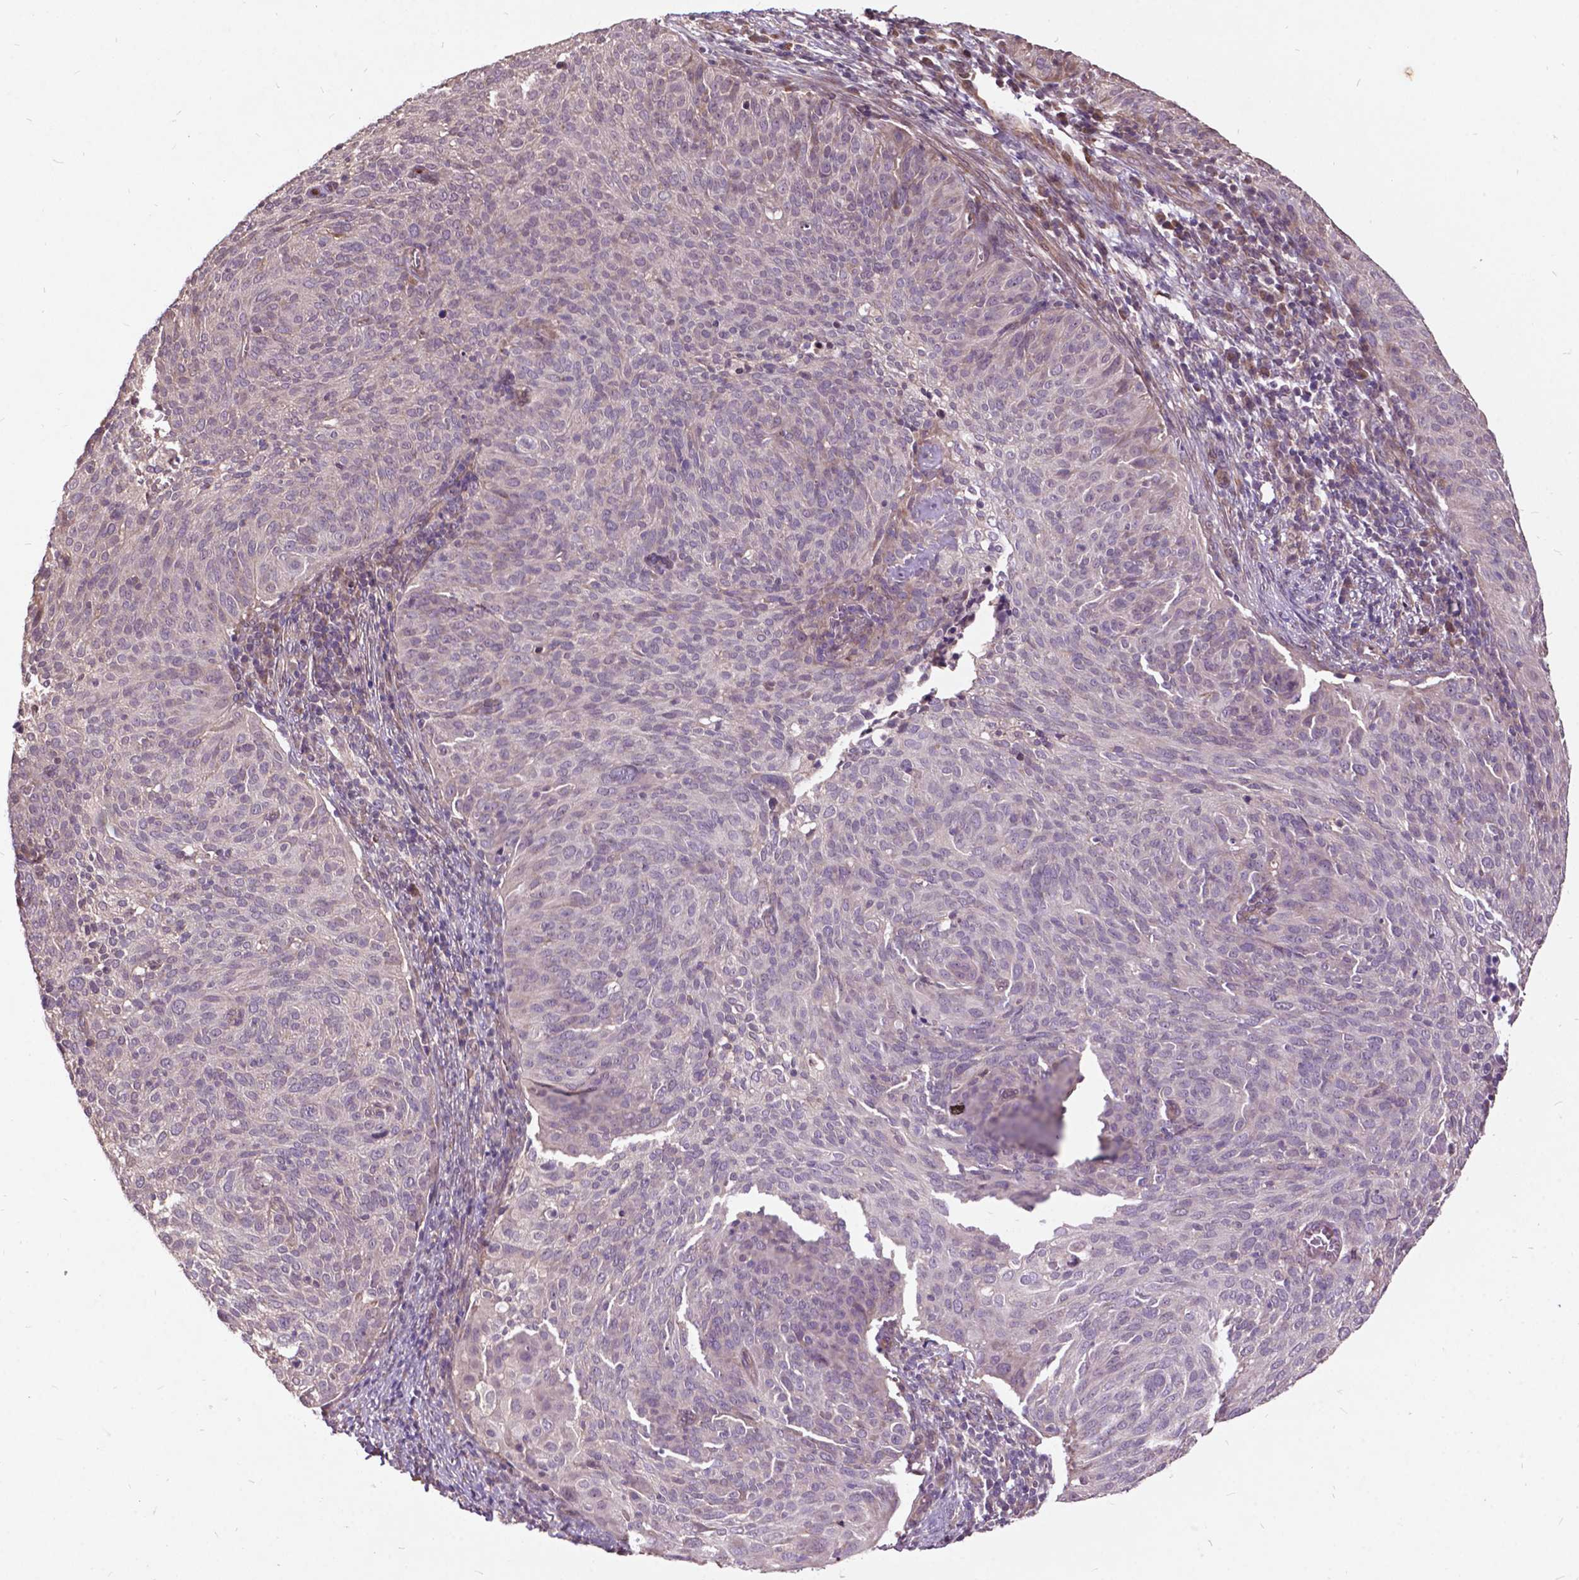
{"staining": {"intensity": "negative", "quantity": "none", "location": "none"}, "tissue": "cervical cancer", "cell_type": "Tumor cells", "image_type": "cancer", "snomed": [{"axis": "morphology", "description": "Squamous cell carcinoma, NOS"}, {"axis": "topography", "description": "Cervix"}], "caption": "DAB immunohistochemical staining of human cervical cancer (squamous cell carcinoma) reveals no significant staining in tumor cells. (DAB immunohistochemistry (IHC), high magnification).", "gene": "AP1S3", "patient": {"sex": "female", "age": 39}}